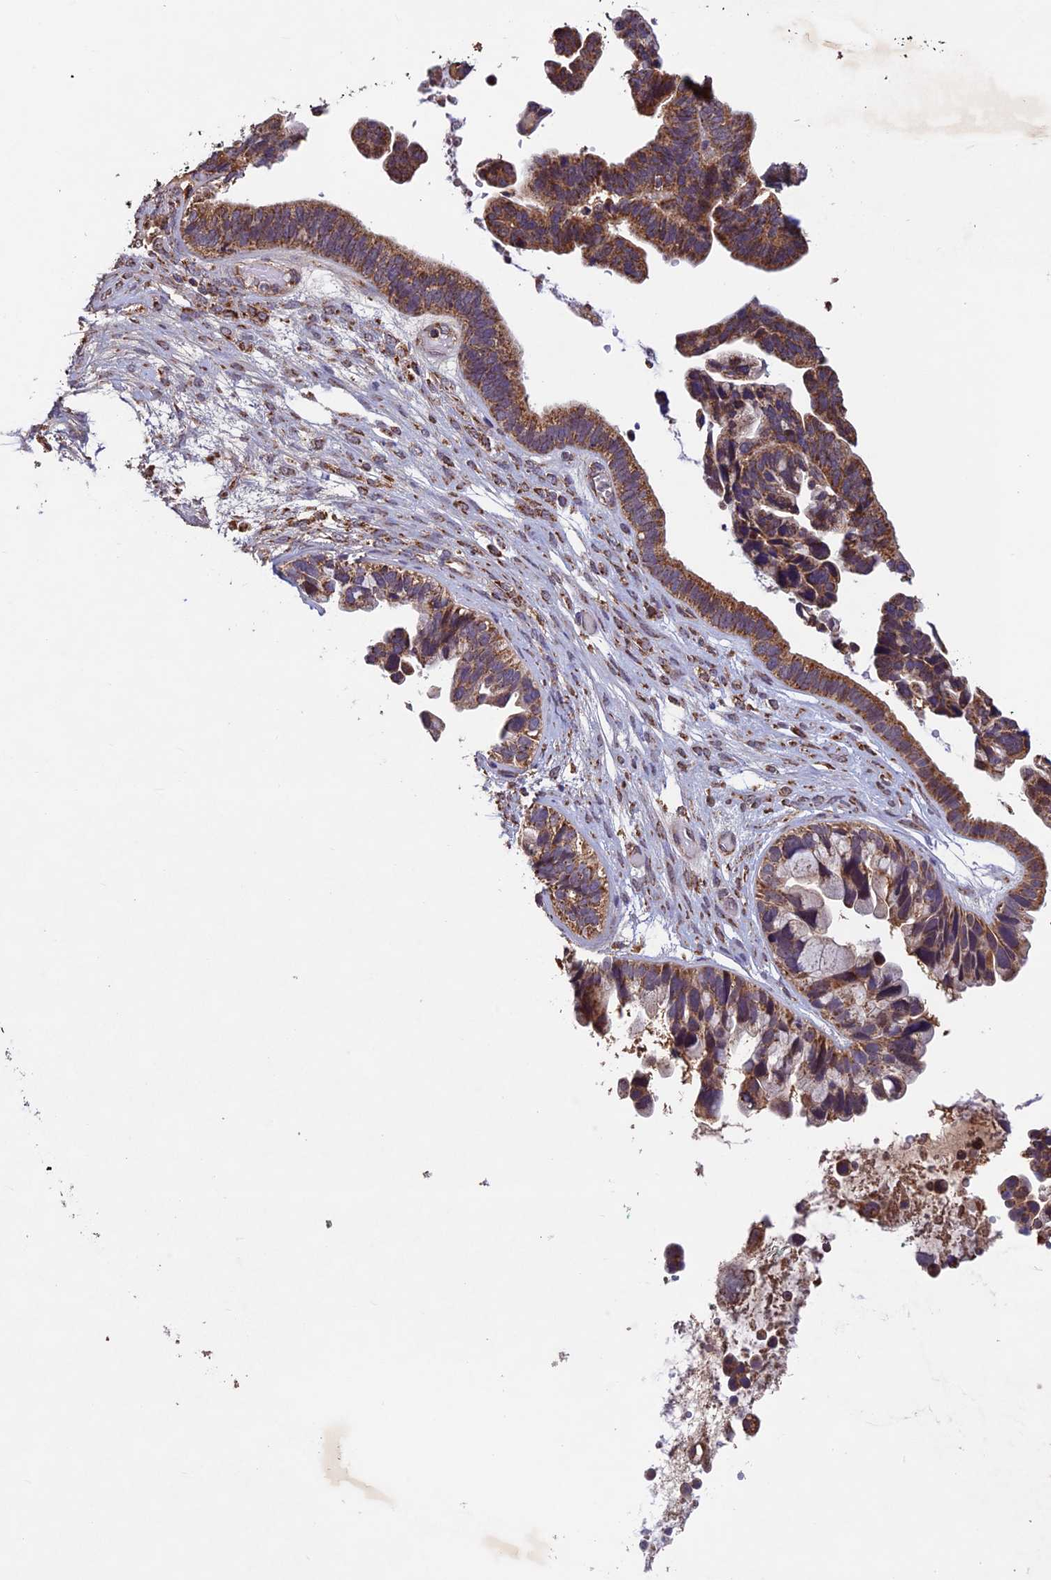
{"staining": {"intensity": "strong", "quantity": ">75%", "location": "cytoplasmic/membranous"}, "tissue": "ovarian cancer", "cell_type": "Tumor cells", "image_type": "cancer", "snomed": [{"axis": "morphology", "description": "Cystadenocarcinoma, serous, NOS"}, {"axis": "topography", "description": "Ovary"}], "caption": "Immunohistochemical staining of human ovarian serous cystadenocarcinoma demonstrates high levels of strong cytoplasmic/membranous protein staining in approximately >75% of tumor cells.", "gene": "CCDC15", "patient": {"sex": "female", "age": 56}}